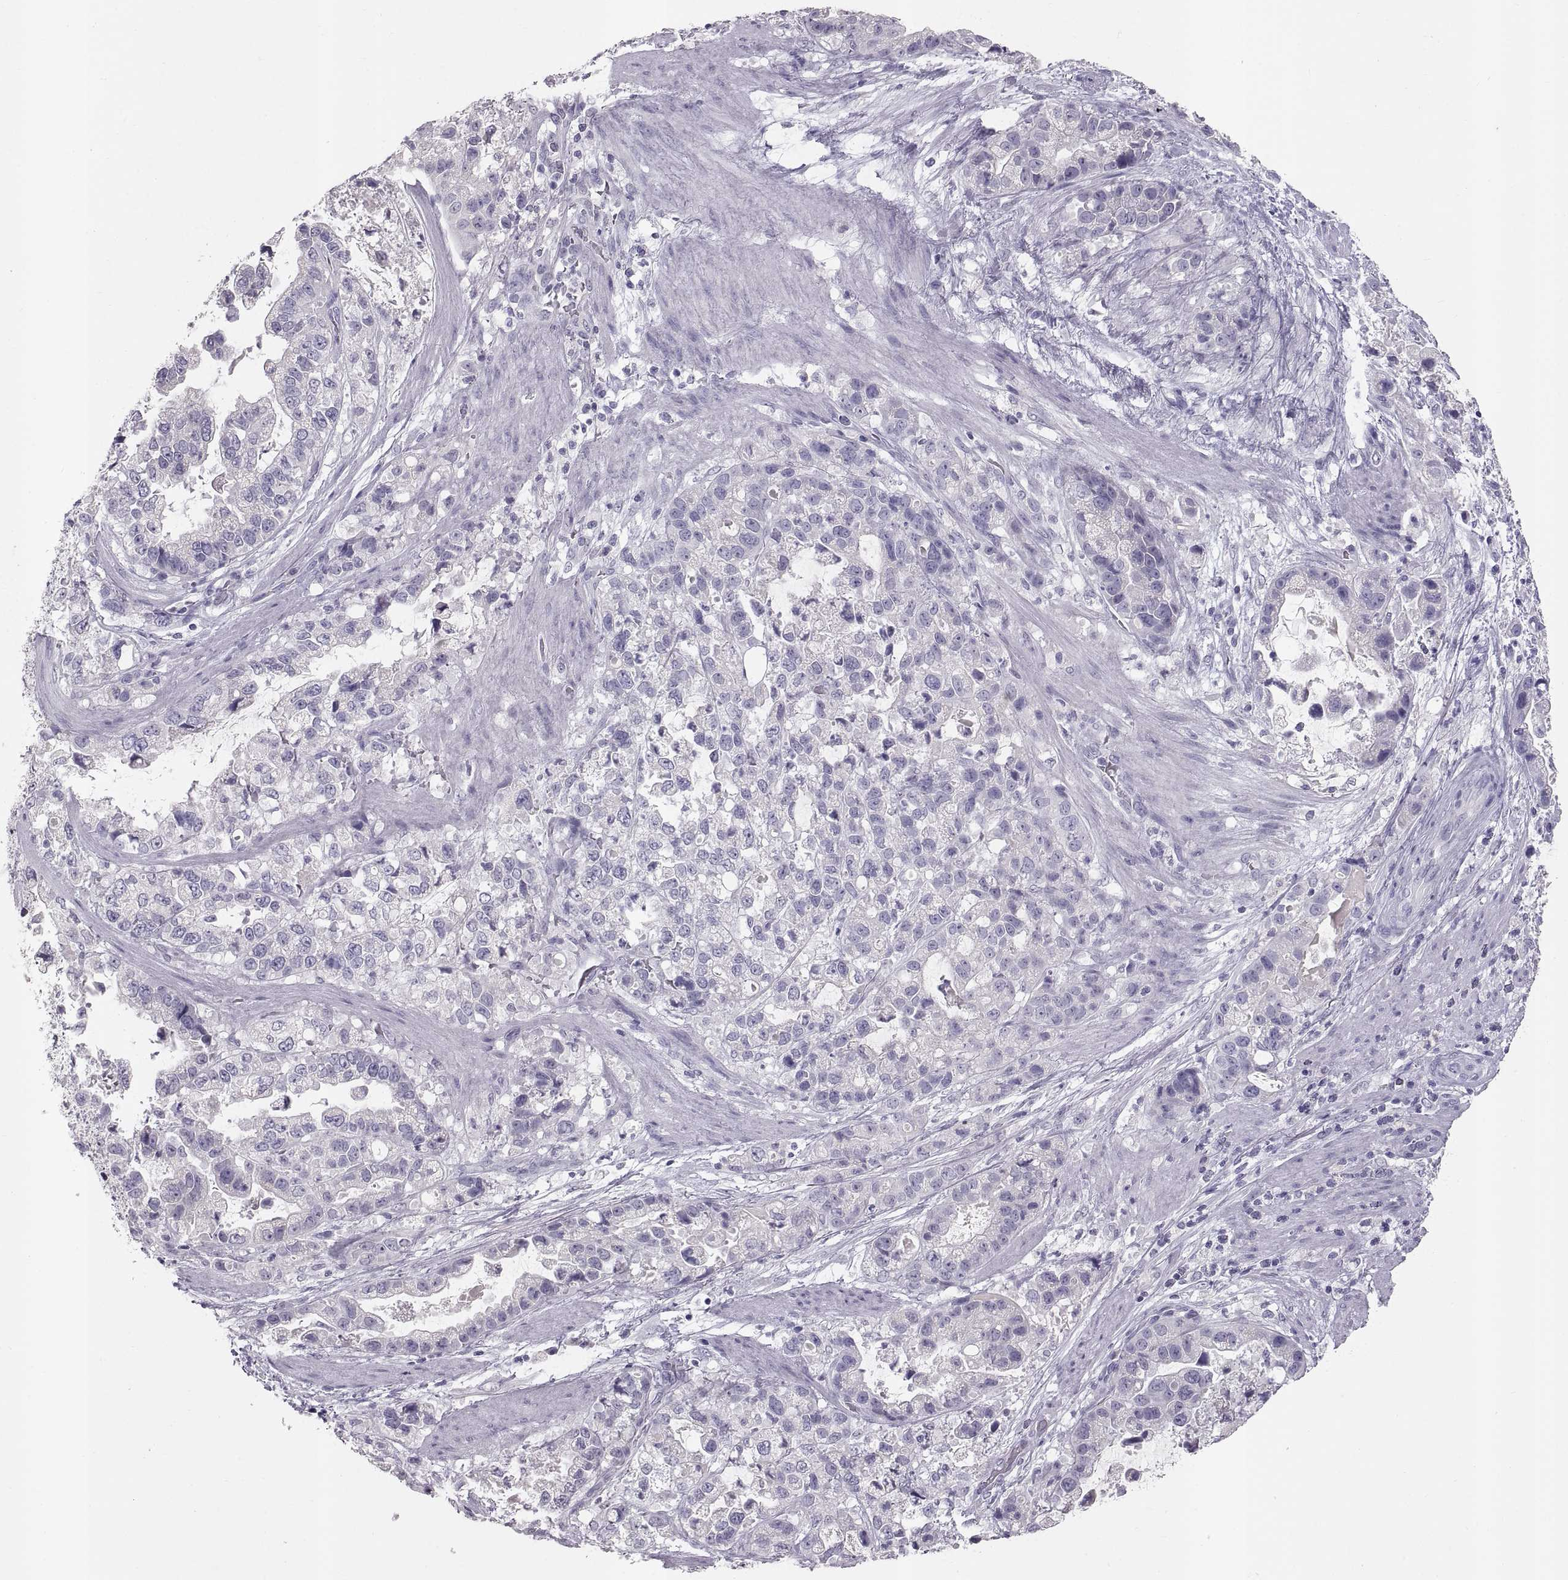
{"staining": {"intensity": "negative", "quantity": "none", "location": "none"}, "tissue": "stomach cancer", "cell_type": "Tumor cells", "image_type": "cancer", "snomed": [{"axis": "morphology", "description": "Adenocarcinoma, NOS"}, {"axis": "topography", "description": "Stomach"}], "caption": "Tumor cells show no significant protein staining in stomach cancer (adenocarcinoma). Nuclei are stained in blue.", "gene": "WBP2NL", "patient": {"sex": "male", "age": 59}}